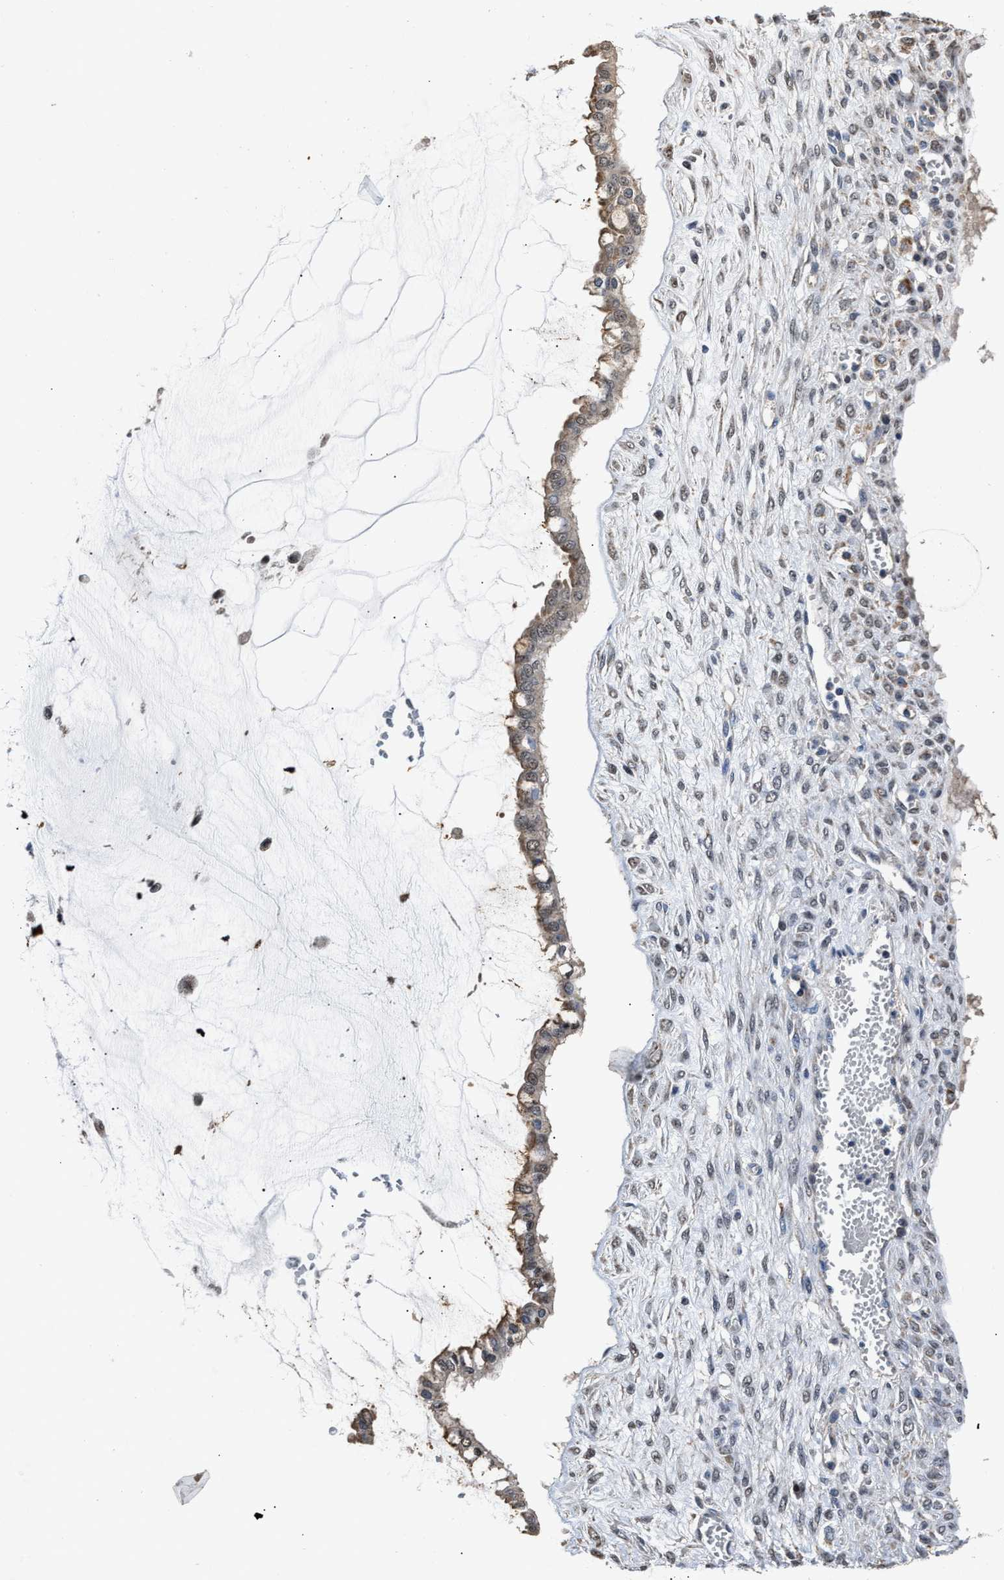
{"staining": {"intensity": "weak", "quantity": ">75%", "location": "cytoplasmic/membranous"}, "tissue": "ovarian cancer", "cell_type": "Tumor cells", "image_type": "cancer", "snomed": [{"axis": "morphology", "description": "Cystadenocarcinoma, mucinous, NOS"}, {"axis": "topography", "description": "Ovary"}], "caption": "Immunohistochemistry photomicrograph of mucinous cystadenocarcinoma (ovarian) stained for a protein (brown), which exhibits low levels of weak cytoplasmic/membranous expression in about >75% of tumor cells.", "gene": "NSUN5", "patient": {"sex": "female", "age": 73}}